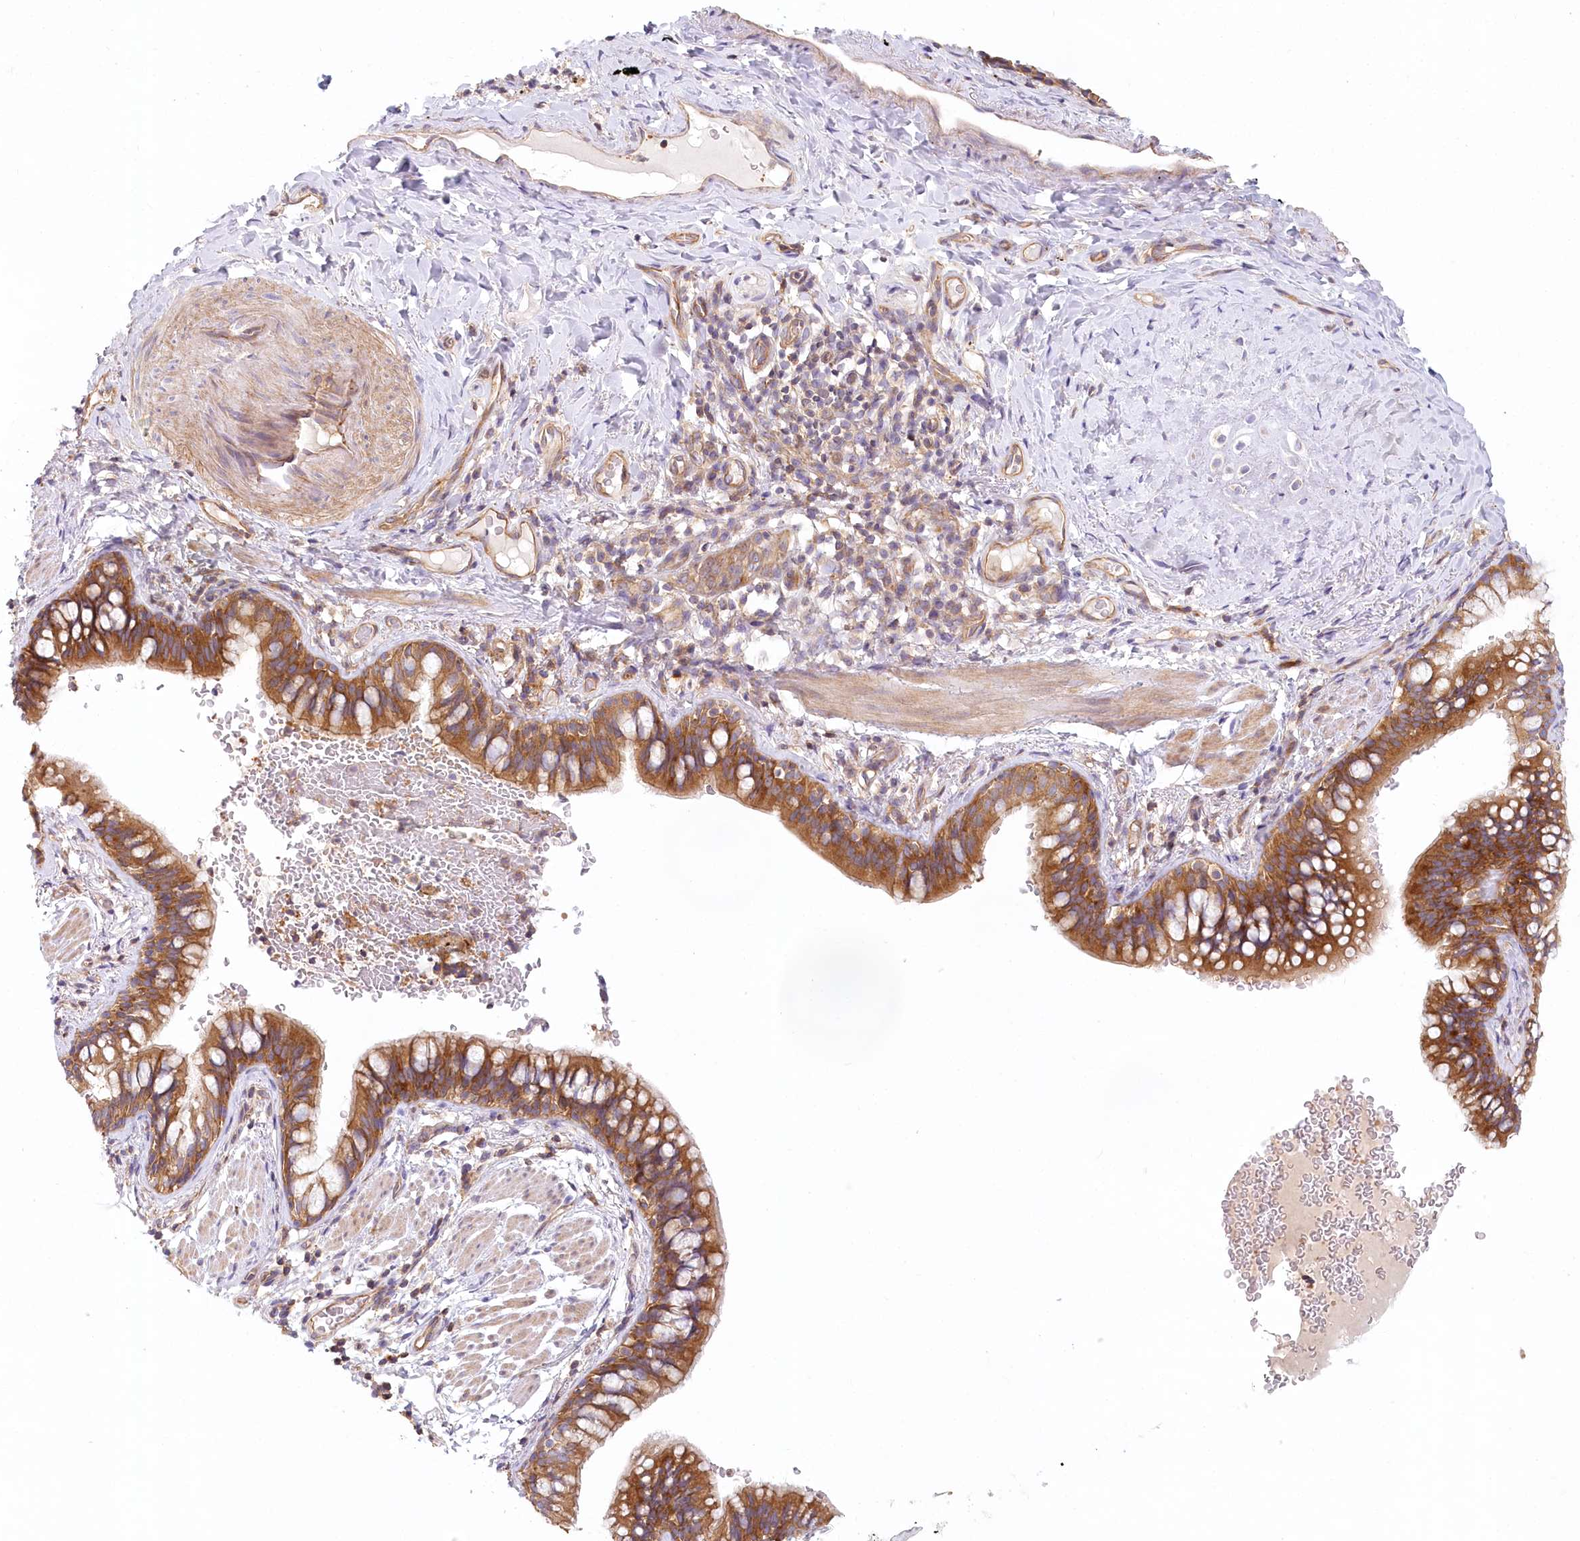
{"staining": {"intensity": "moderate", "quantity": ">75%", "location": "cytoplasmic/membranous"}, "tissue": "bronchus", "cell_type": "Respiratory epithelial cells", "image_type": "normal", "snomed": [{"axis": "morphology", "description": "Normal tissue, NOS"}, {"axis": "topography", "description": "Cartilage tissue"}, {"axis": "topography", "description": "Bronchus"}], "caption": "Brown immunohistochemical staining in benign human bronchus exhibits moderate cytoplasmic/membranous positivity in approximately >75% of respiratory epithelial cells. Ihc stains the protein in brown and the nuclei are stained blue.", "gene": "UMPS", "patient": {"sex": "female", "age": 36}}